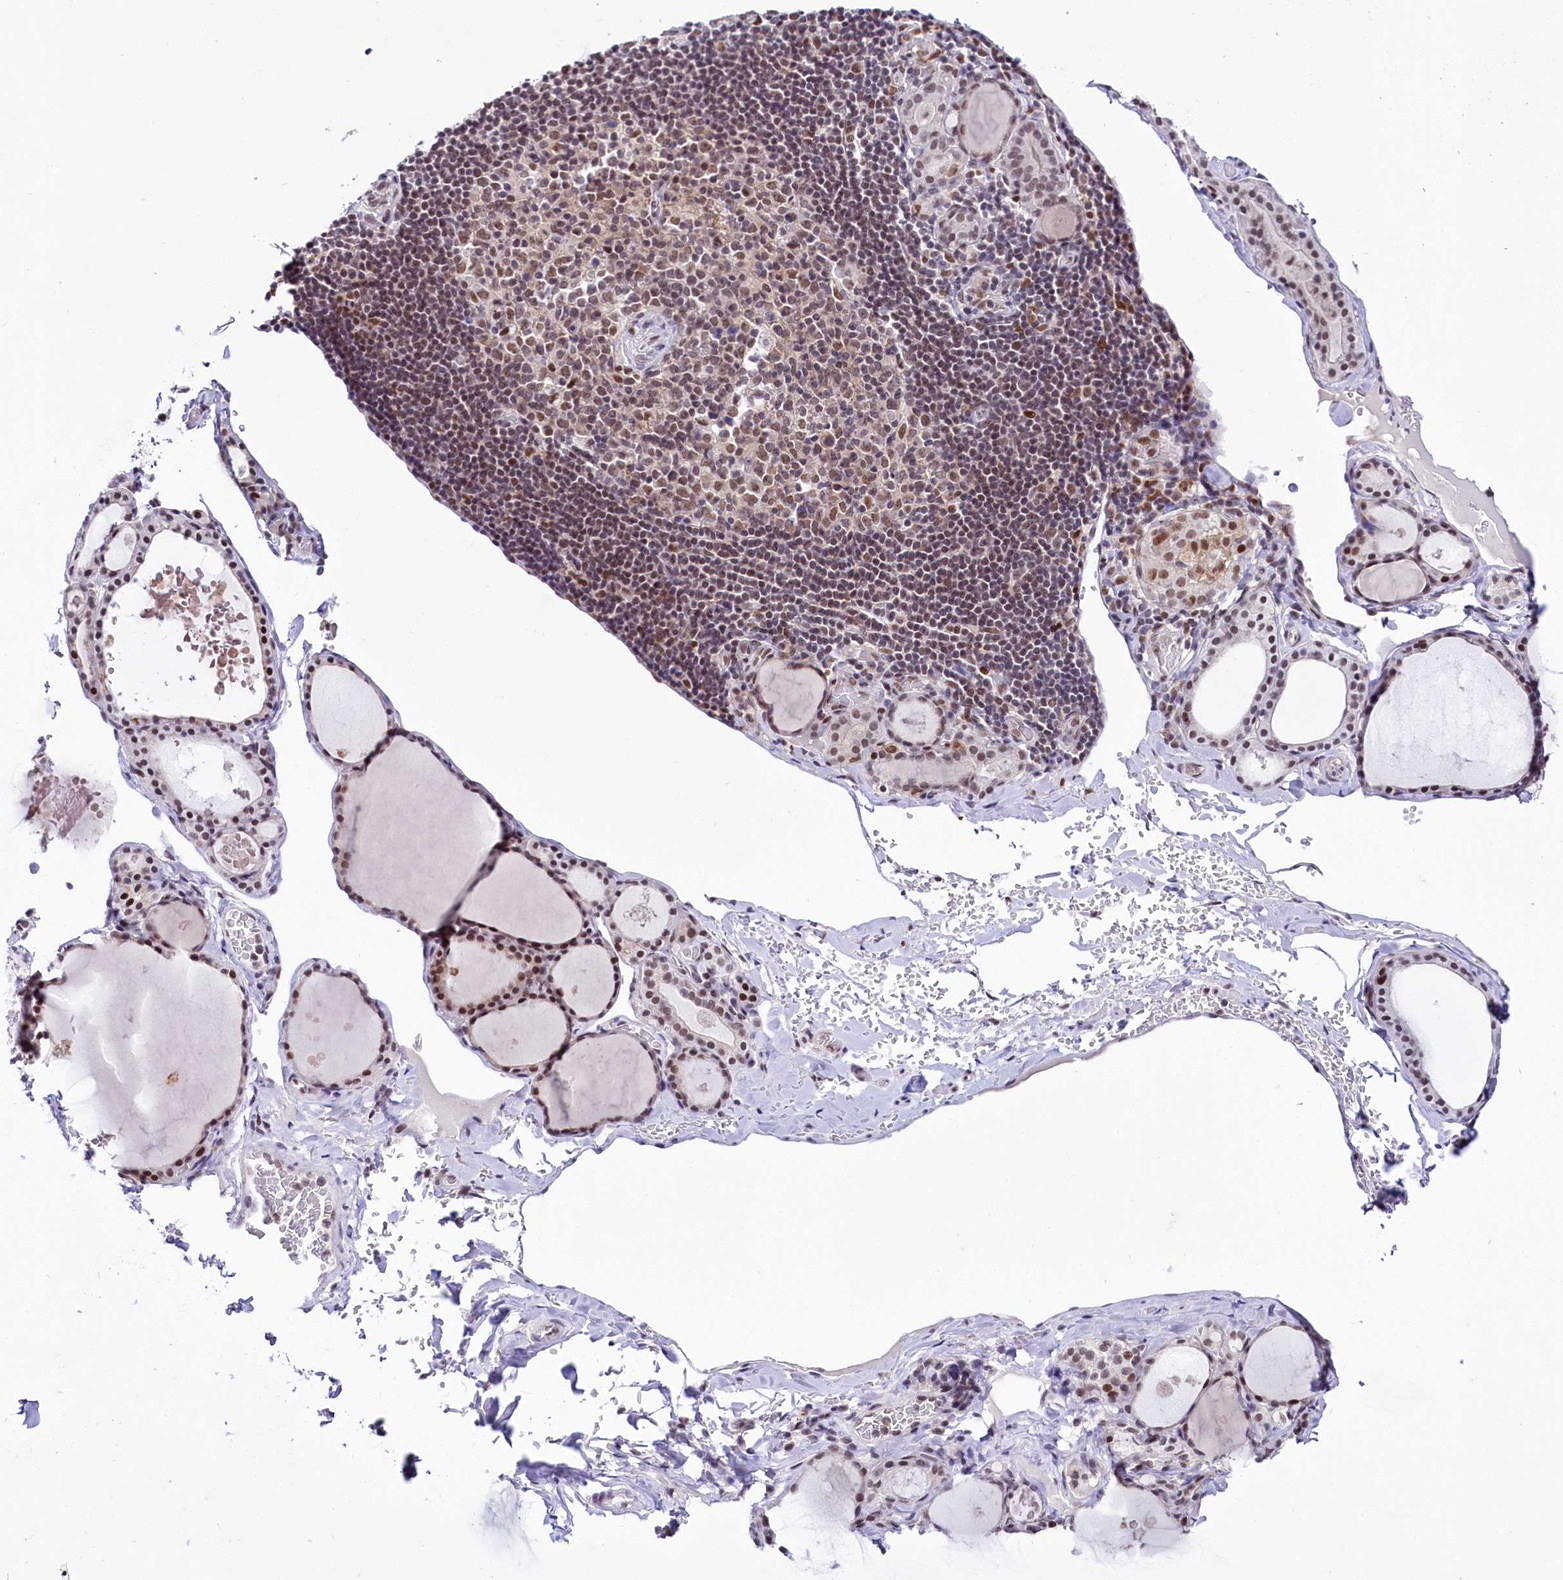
{"staining": {"intensity": "moderate", "quantity": "25%-75%", "location": "nuclear"}, "tissue": "thyroid gland", "cell_type": "Glandular cells", "image_type": "normal", "snomed": [{"axis": "morphology", "description": "Normal tissue, NOS"}, {"axis": "topography", "description": "Thyroid gland"}], "caption": "Protein expression analysis of benign thyroid gland reveals moderate nuclear positivity in about 25%-75% of glandular cells. The staining is performed using DAB (3,3'-diaminobenzidine) brown chromogen to label protein expression. The nuclei are counter-stained blue using hematoxylin.", "gene": "SCAF11", "patient": {"sex": "male", "age": 56}}